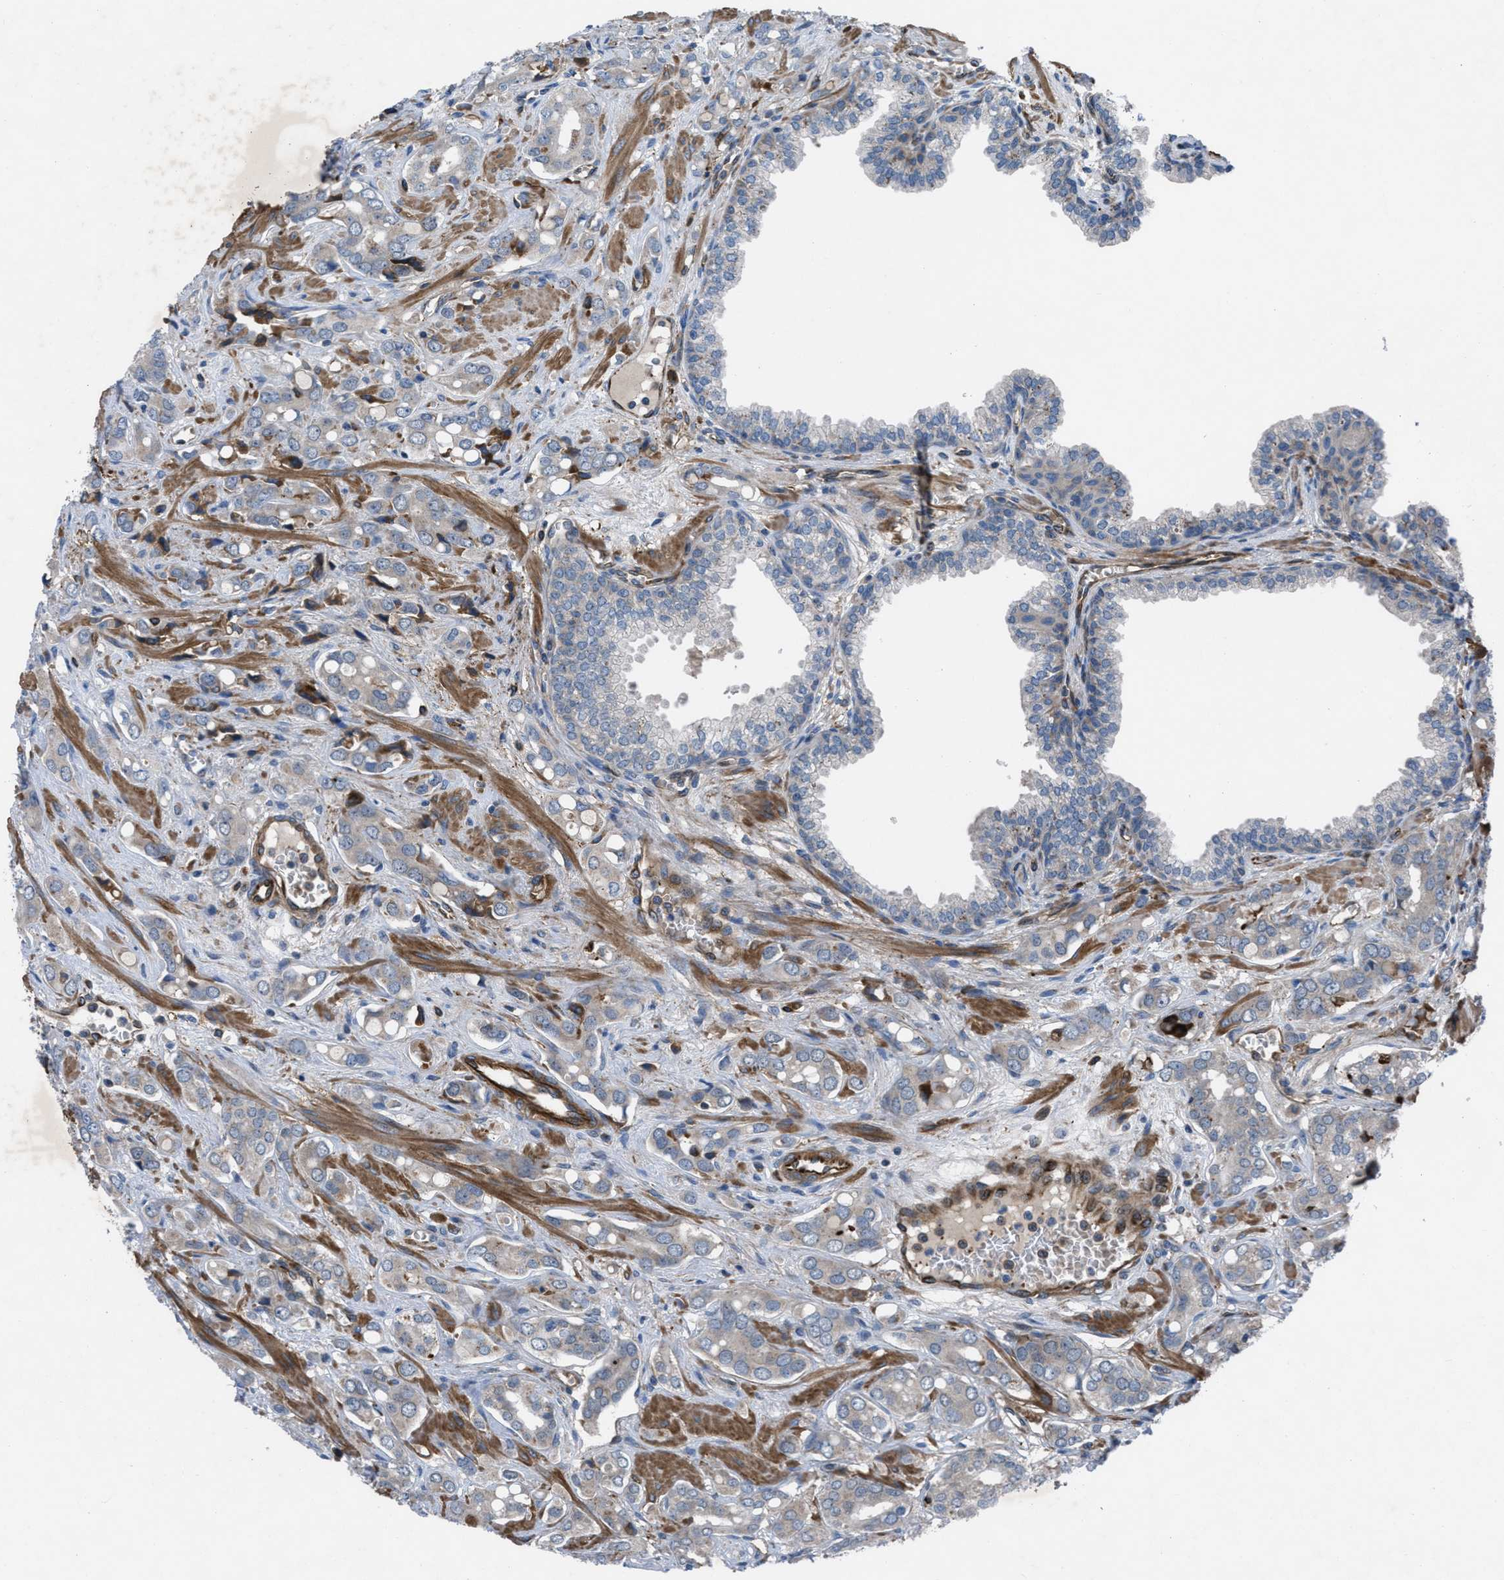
{"staining": {"intensity": "weak", "quantity": "<25%", "location": "cytoplasmic/membranous"}, "tissue": "prostate cancer", "cell_type": "Tumor cells", "image_type": "cancer", "snomed": [{"axis": "morphology", "description": "Adenocarcinoma, High grade"}, {"axis": "topography", "description": "Prostate"}], "caption": "Immunohistochemistry (IHC) image of neoplastic tissue: prostate adenocarcinoma (high-grade) stained with DAB (3,3'-diaminobenzidine) shows no significant protein positivity in tumor cells.", "gene": "SLC6A9", "patient": {"sex": "male", "age": 52}}